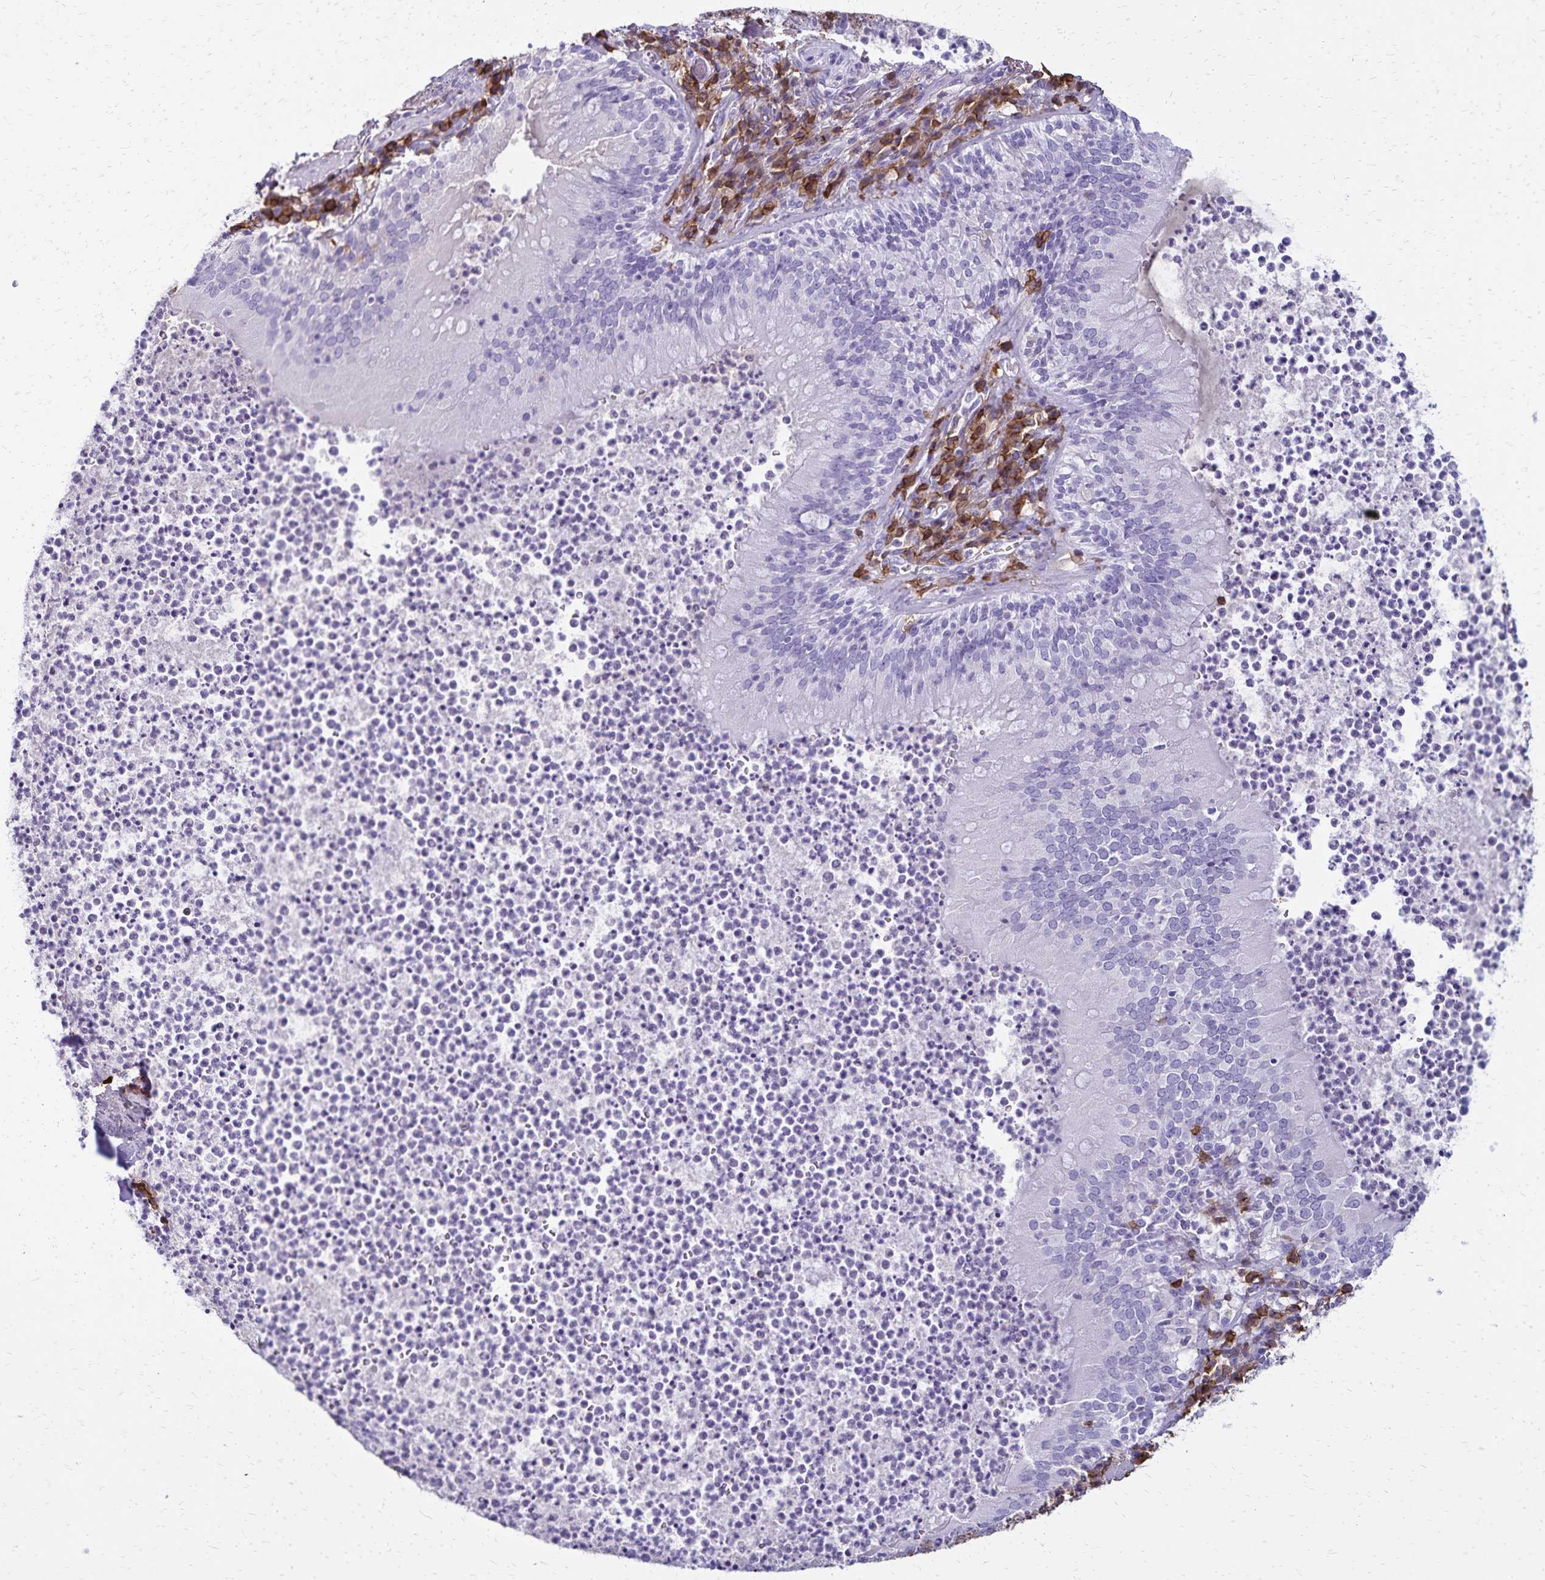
{"staining": {"intensity": "negative", "quantity": "none", "location": "none"}, "tissue": "bronchus", "cell_type": "Respiratory epithelial cells", "image_type": "normal", "snomed": [{"axis": "morphology", "description": "Normal tissue, NOS"}, {"axis": "topography", "description": "Lymph node"}, {"axis": "topography", "description": "Bronchus"}], "caption": "This is an immunohistochemistry (IHC) photomicrograph of normal human bronchus. There is no staining in respiratory epithelial cells.", "gene": "CD27", "patient": {"sex": "male", "age": 56}}